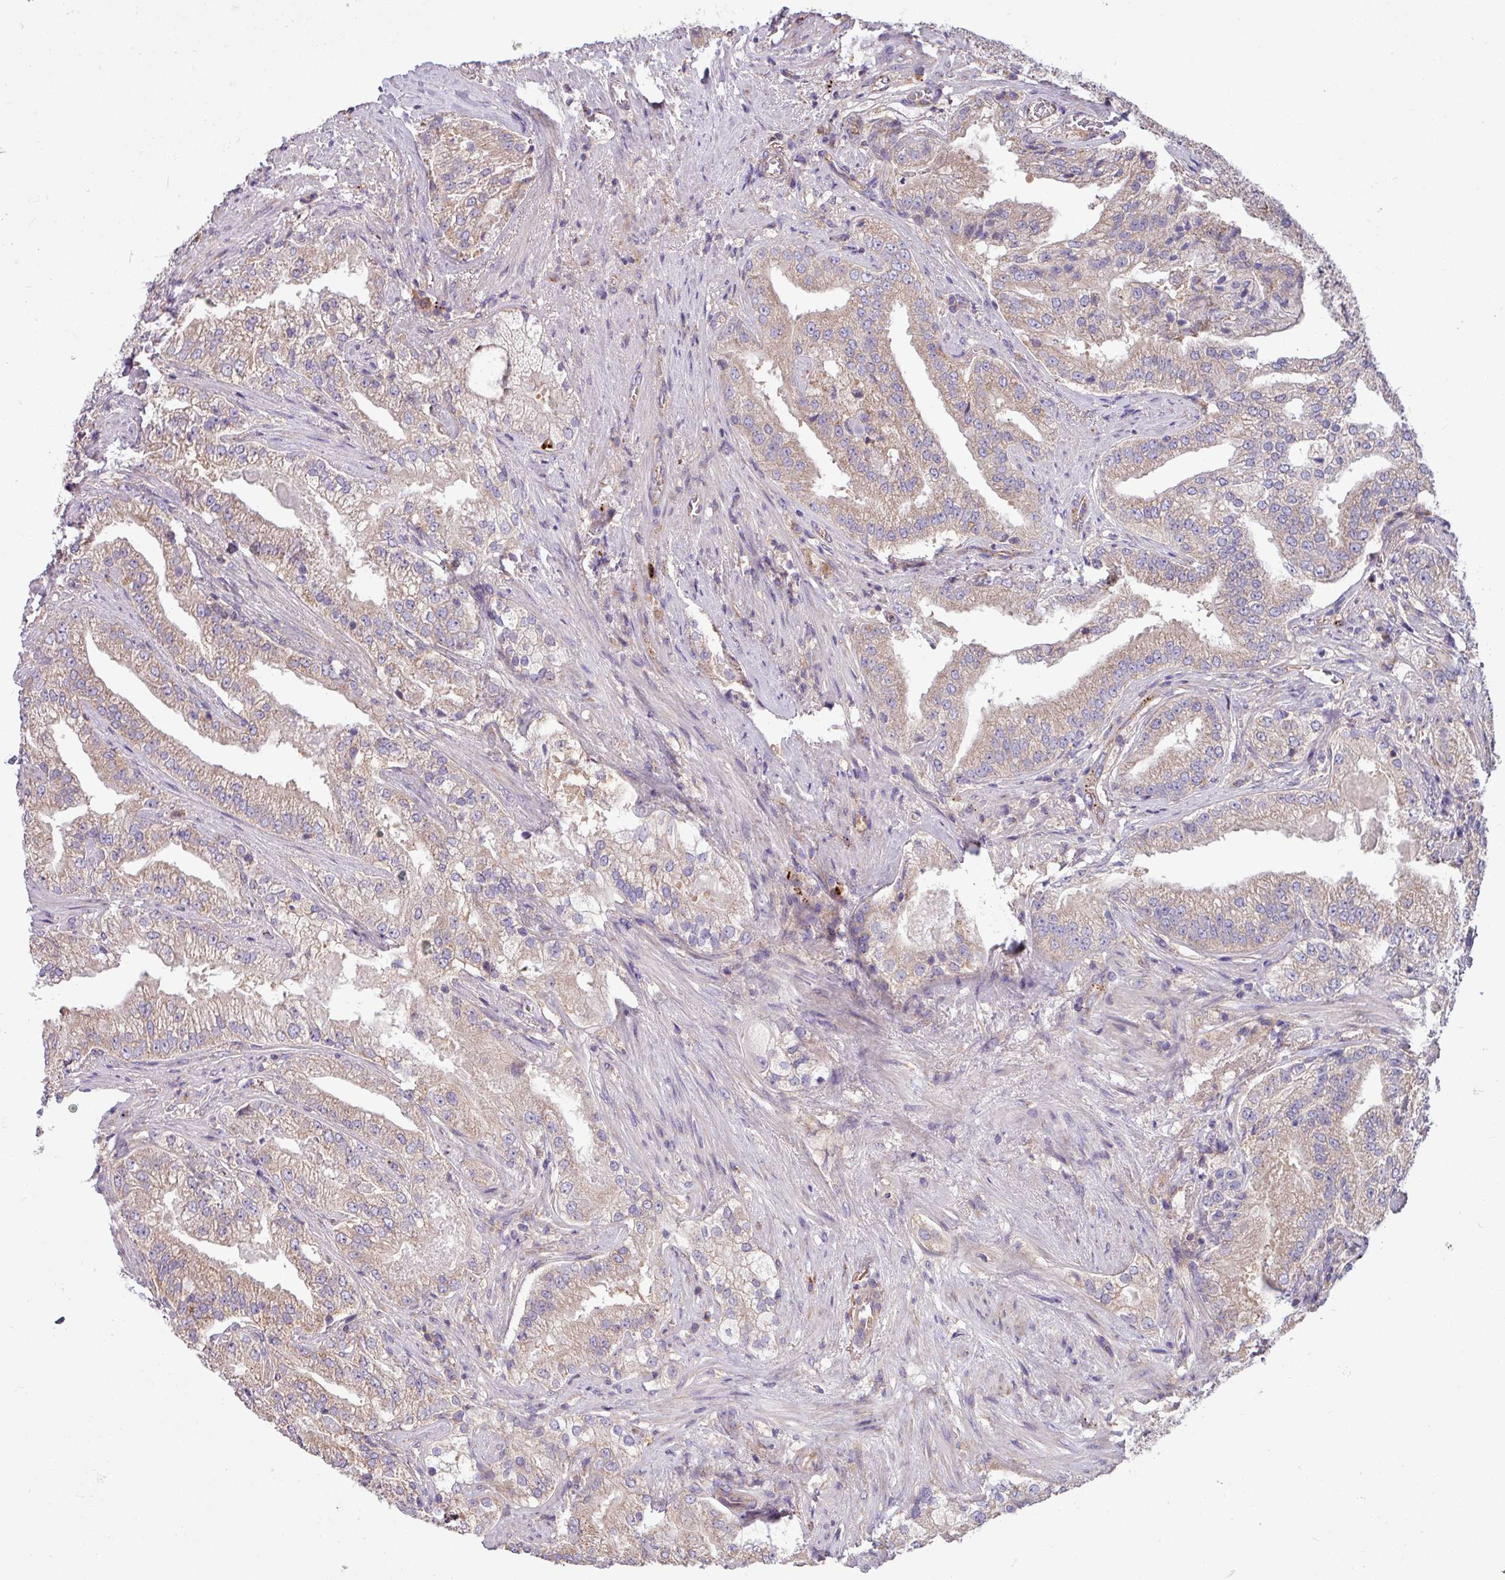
{"staining": {"intensity": "weak", "quantity": "25%-75%", "location": "cytoplasmic/membranous"}, "tissue": "prostate cancer", "cell_type": "Tumor cells", "image_type": "cancer", "snomed": [{"axis": "morphology", "description": "Adenocarcinoma, High grade"}, {"axis": "topography", "description": "Prostate"}], "caption": "The micrograph displays staining of prostate high-grade adenocarcinoma, revealing weak cytoplasmic/membranous protein positivity (brown color) within tumor cells.", "gene": "PPM1J", "patient": {"sex": "male", "age": 70}}